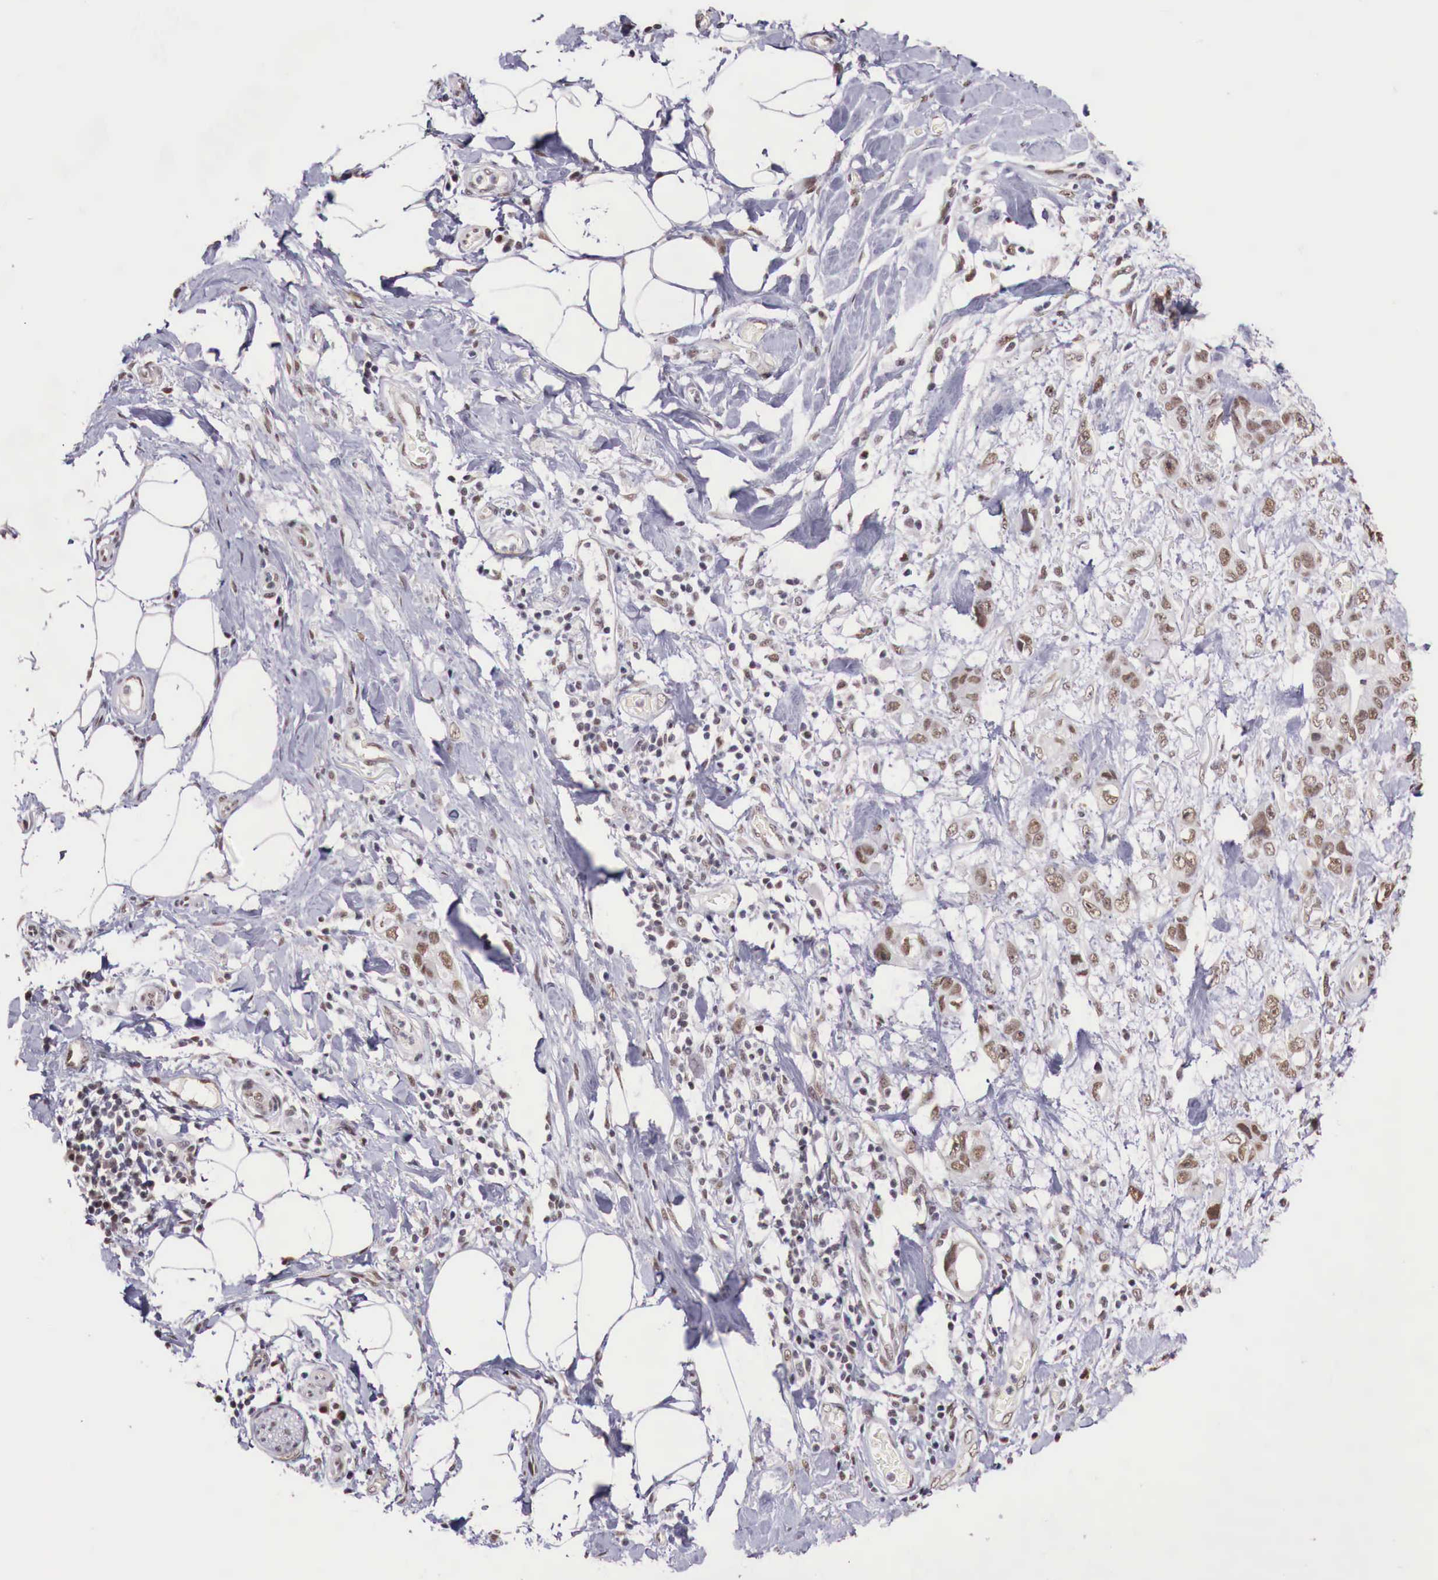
{"staining": {"intensity": "moderate", "quantity": ">75%", "location": "nuclear"}, "tissue": "stomach cancer", "cell_type": "Tumor cells", "image_type": "cancer", "snomed": [{"axis": "morphology", "description": "Adenocarcinoma, NOS"}, {"axis": "topography", "description": "Stomach, upper"}], "caption": "Immunohistochemistry (IHC) staining of stomach adenocarcinoma, which exhibits medium levels of moderate nuclear expression in approximately >75% of tumor cells indicating moderate nuclear protein positivity. The staining was performed using DAB (brown) for protein detection and nuclei were counterstained in hematoxylin (blue).", "gene": "FOXP2", "patient": {"sex": "male", "age": 47}}